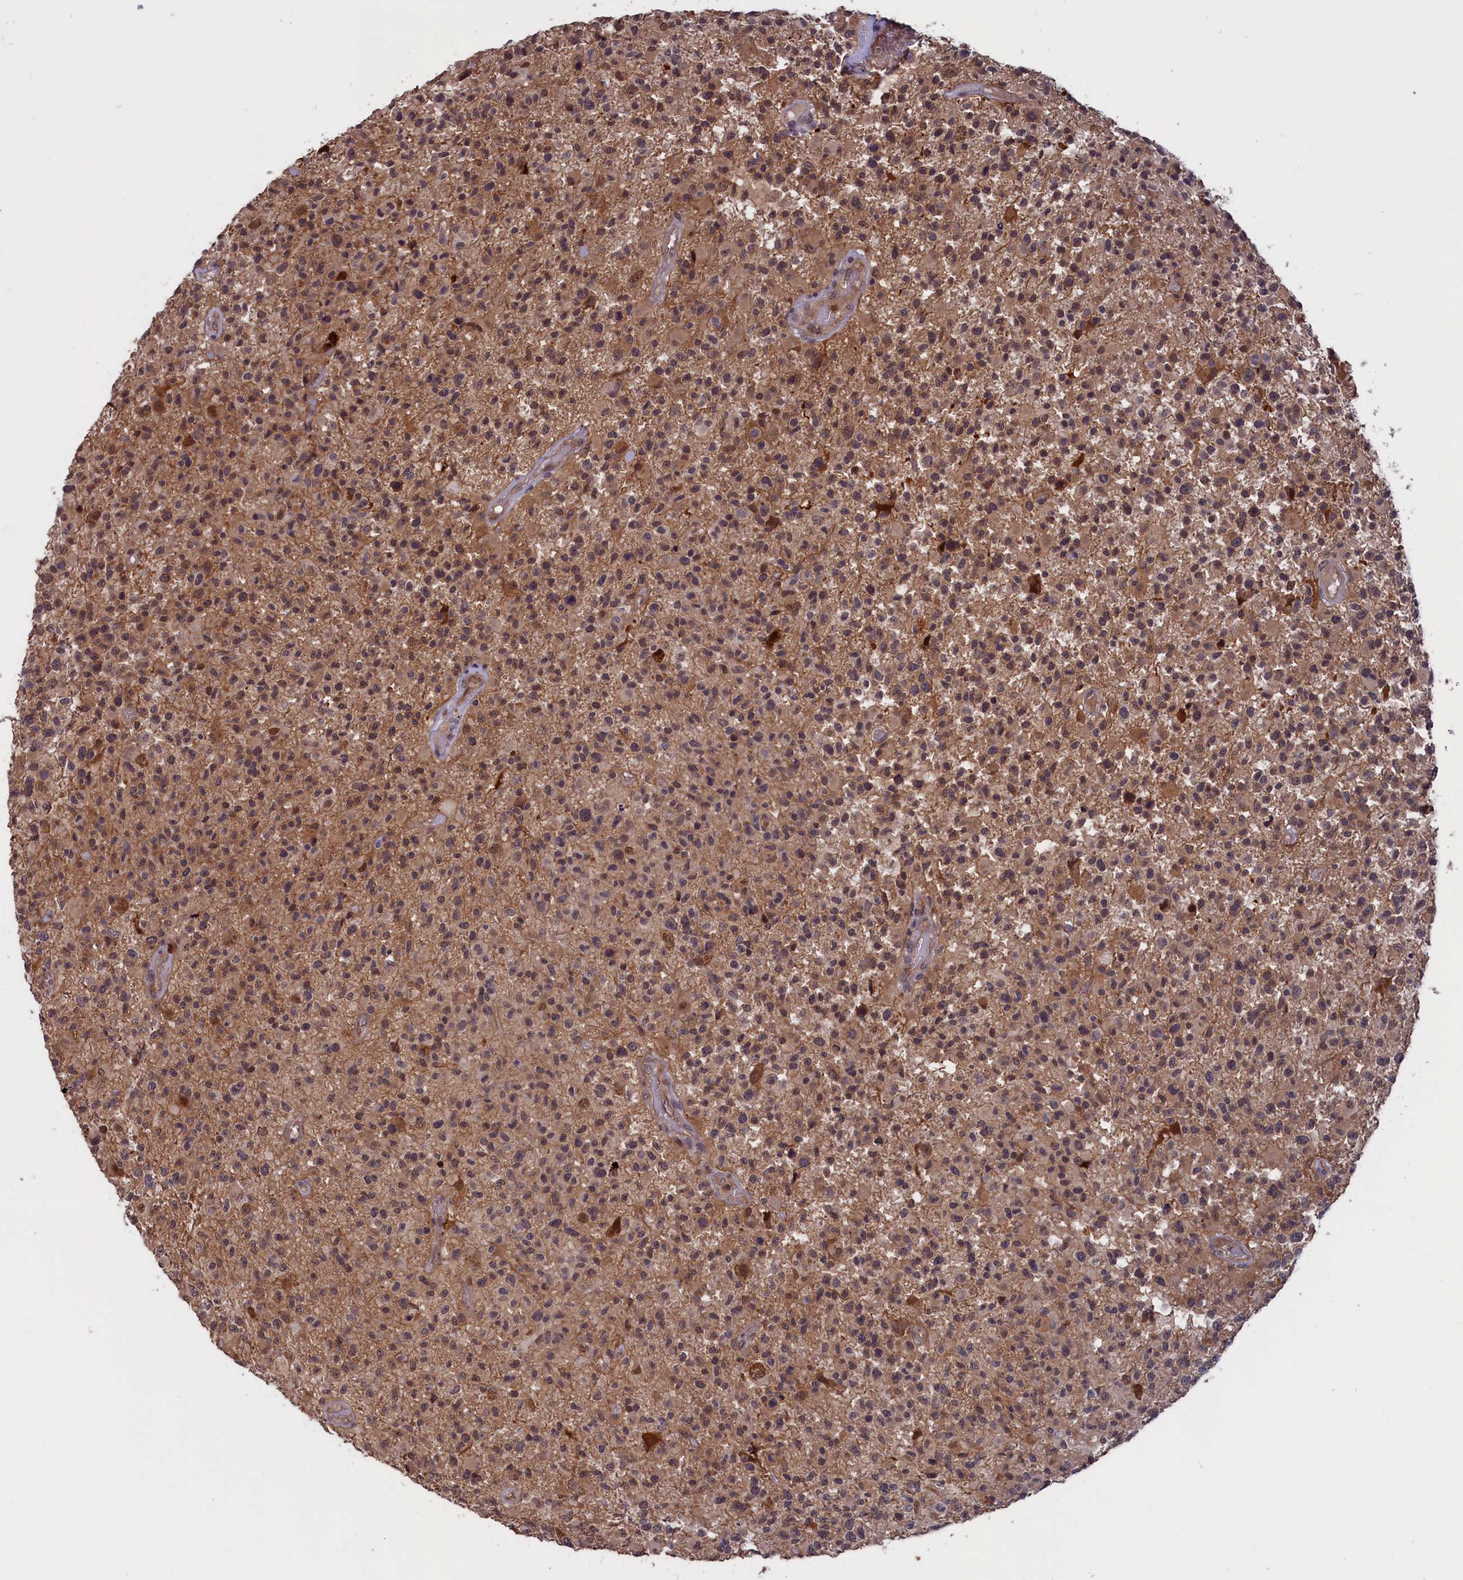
{"staining": {"intensity": "moderate", "quantity": ">75%", "location": "cytoplasmic/membranous"}, "tissue": "glioma", "cell_type": "Tumor cells", "image_type": "cancer", "snomed": [{"axis": "morphology", "description": "Glioma, malignant, High grade"}, {"axis": "morphology", "description": "Glioblastoma, NOS"}, {"axis": "topography", "description": "Brain"}], "caption": "Glioblastoma stained for a protein (brown) reveals moderate cytoplasmic/membranous positive expression in about >75% of tumor cells.", "gene": "PLP2", "patient": {"sex": "male", "age": 60}}